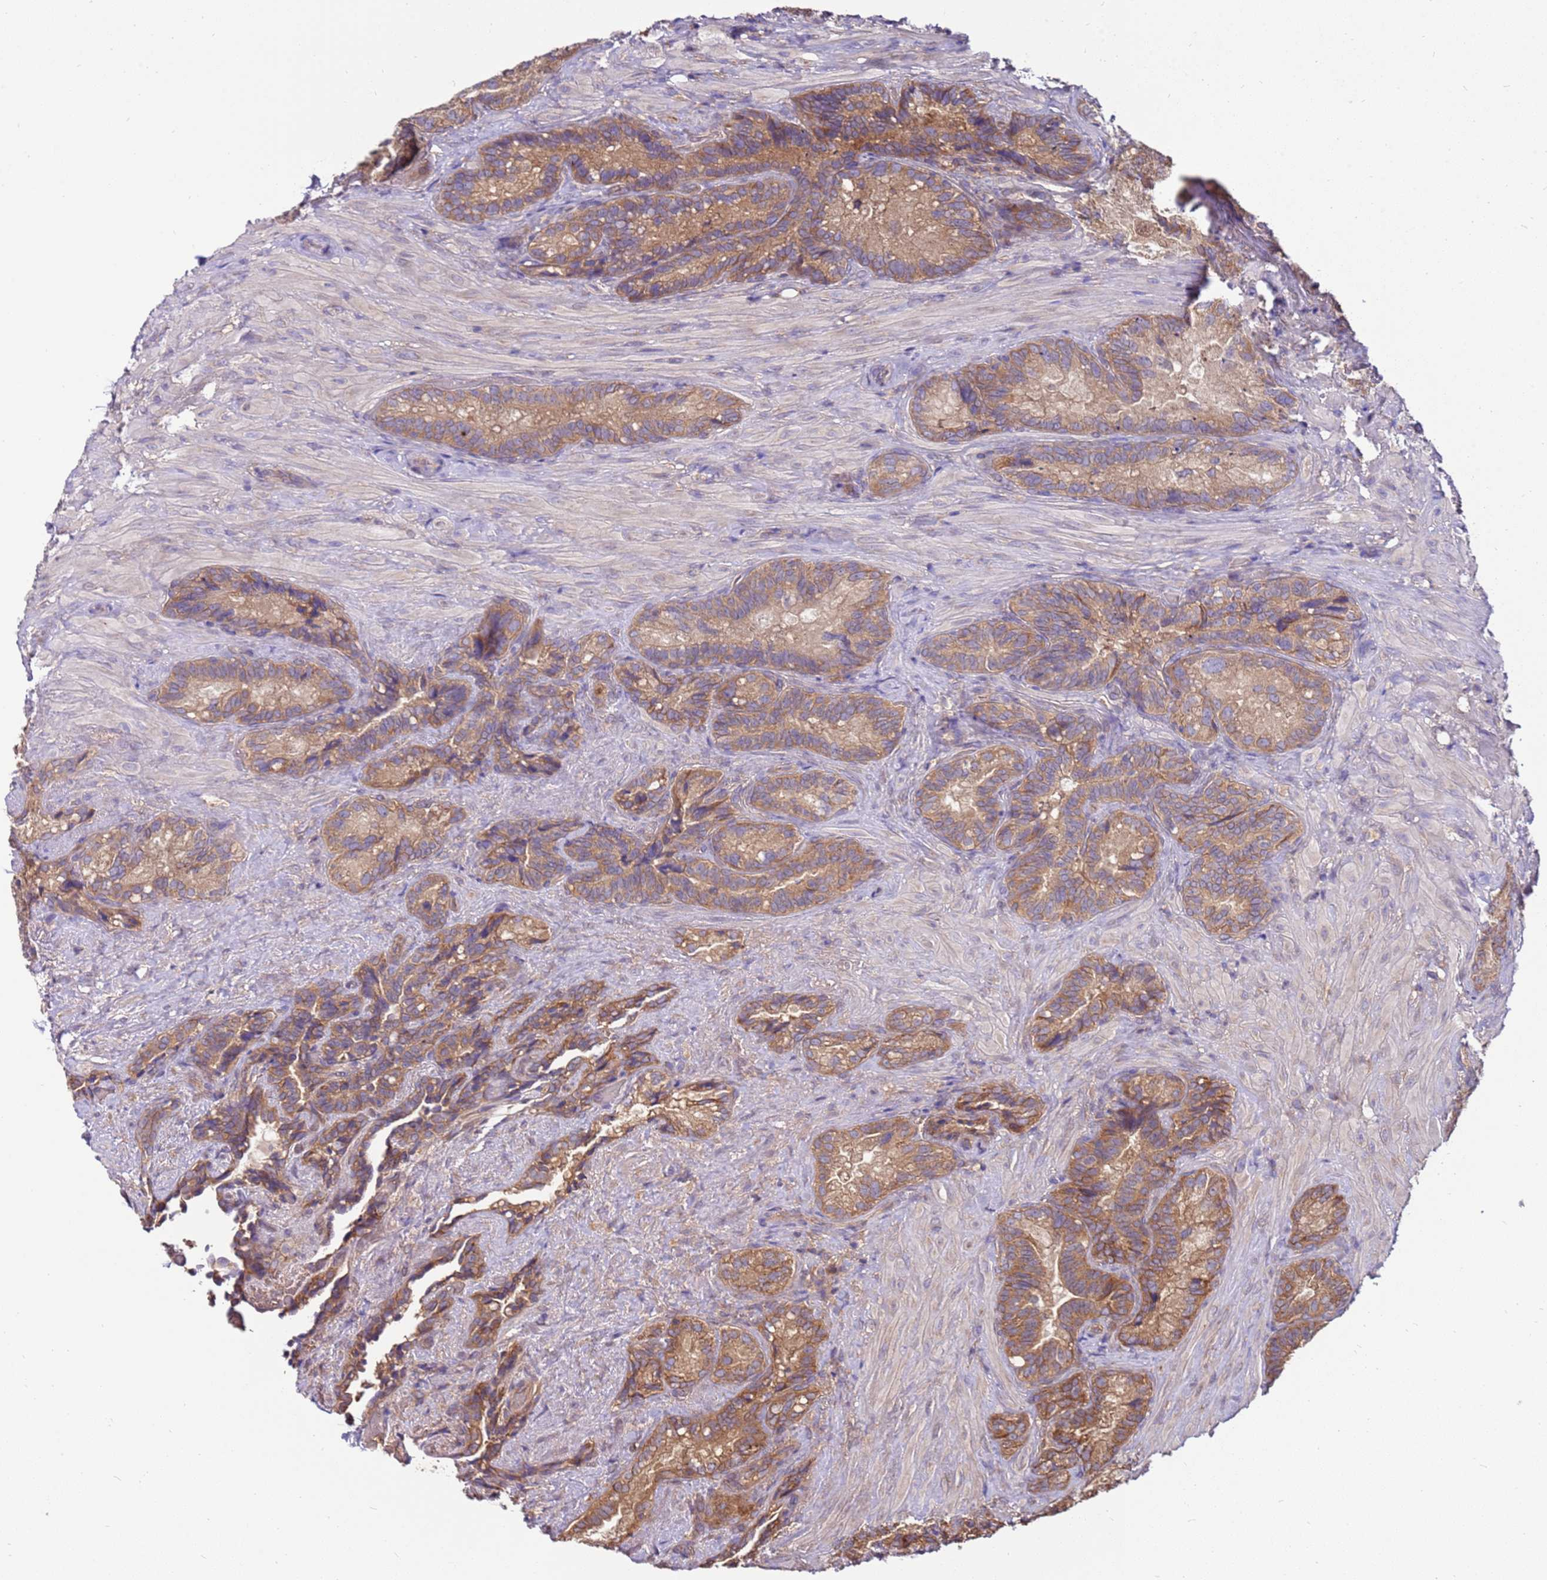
{"staining": {"intensity": "moderate", "quantity": "25%-75%", "location": "cytoplasmic/membranous"}, "tissue": "seminal vesicle", "cell_type": "Glandular cells", "image_type": "normal", "snomed": [{"axis": "morphology", "description": "Normal tissue, NOS"}, {"axis": "topography", "description": "Seminal veicle"}], "caption": "Seminal vesicle stained with a brown dye shows moderate cytoplasmic/membranous positive staining in approximately 25%-75% of glandular cells.", "gene": "SLC44A5", "patient": {"sex": "male", "age": 62}}